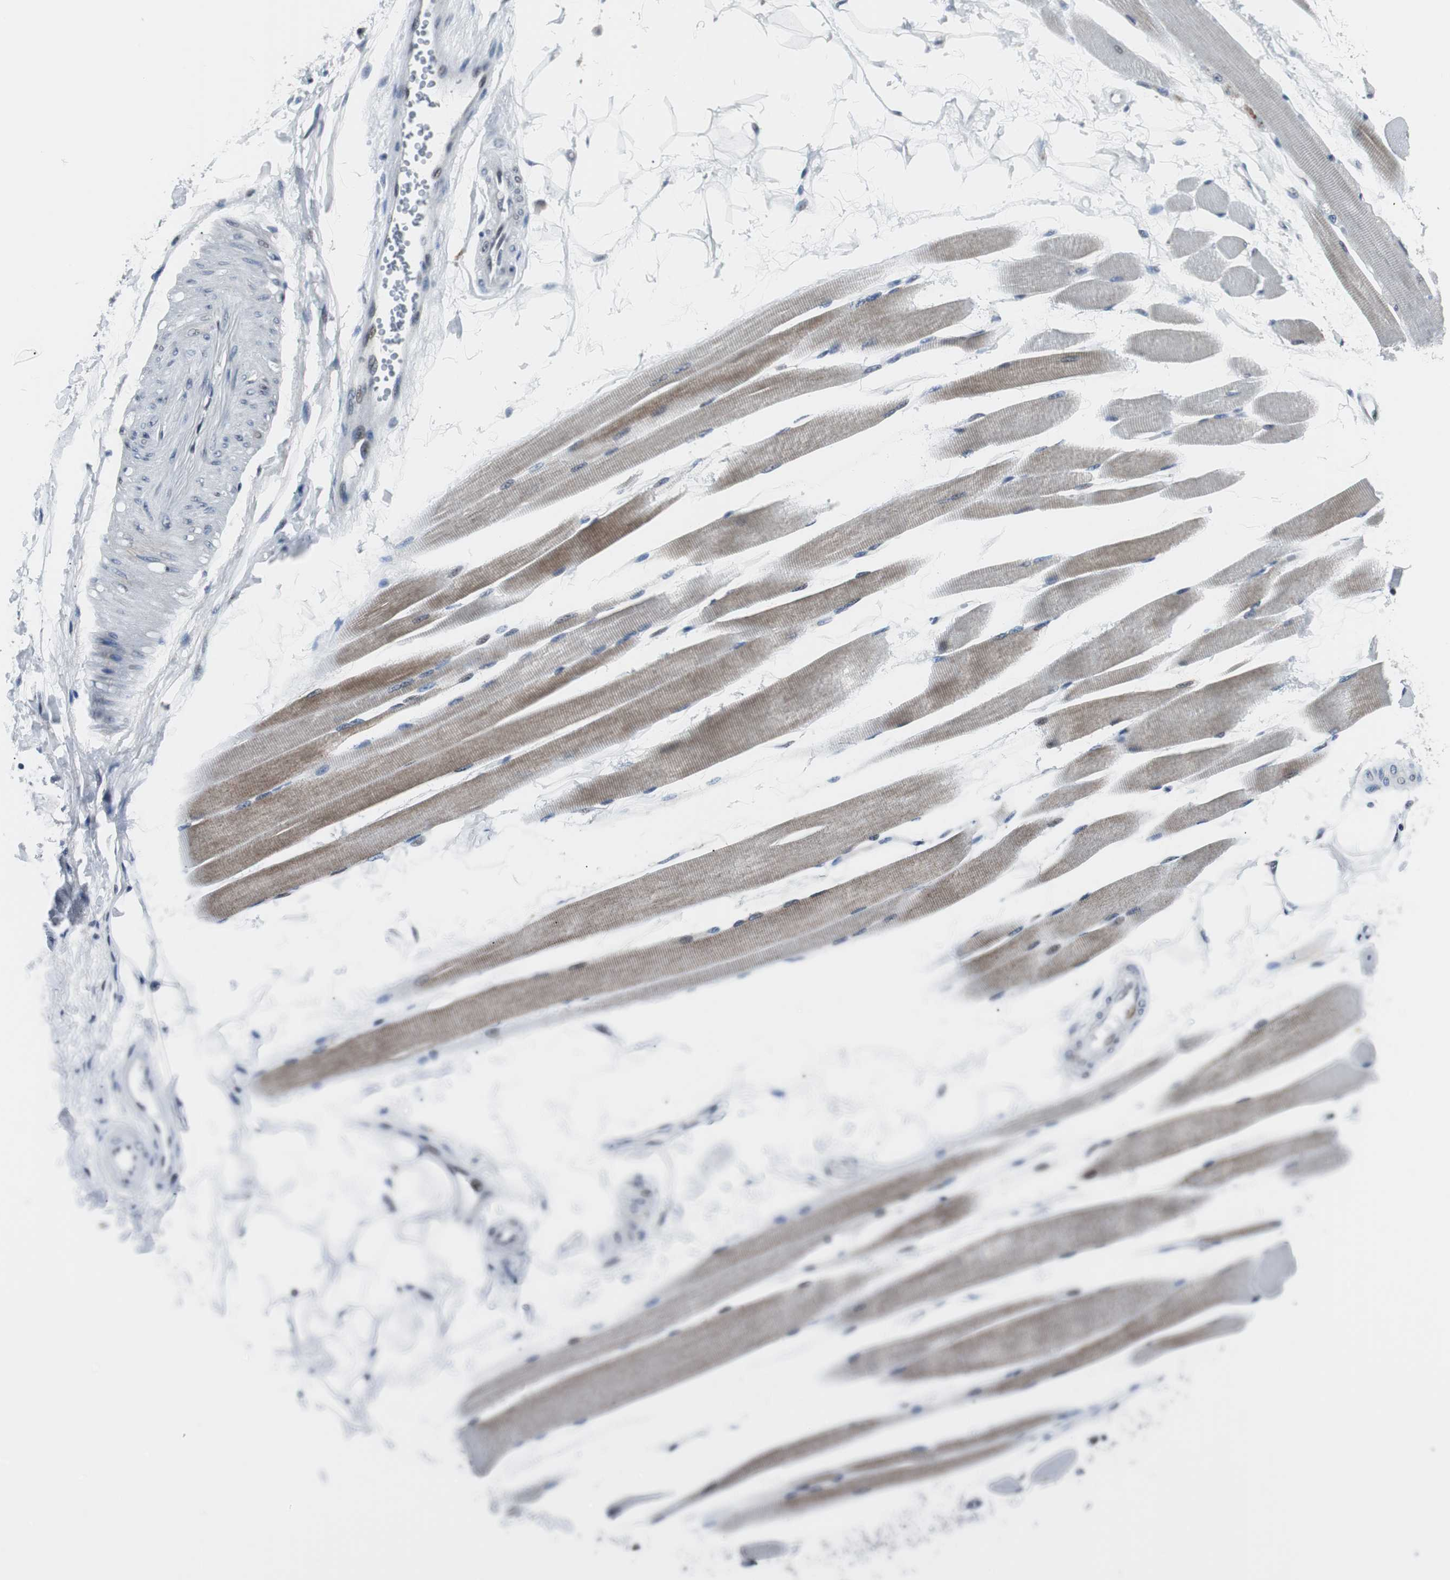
{"staining": {"intensity": "weak", "quantity": "25%-75%", "location": "cytoplasmic/membranous"}, "tissue": "skeletal muscle", "cell_type": "Myocytes", "image_type": "normal", "snomed": [{"axis": "morphology", "description": "Normal tissue, NOS"}, {"axis": "topography", "description": "Skeletal muscle"}, {"axis": "topography", "description": "Peripheral nerve tissue"}], "caption": "A histopathology image showing weak cytoplasmic/membranous positivity in approximately 25%-75% of myocytes in benign skeletal muscle, as visualized by brown immunohistochemical staining.", "gene": "MTA1", "patient": {"sex": "female", "age": 84}}